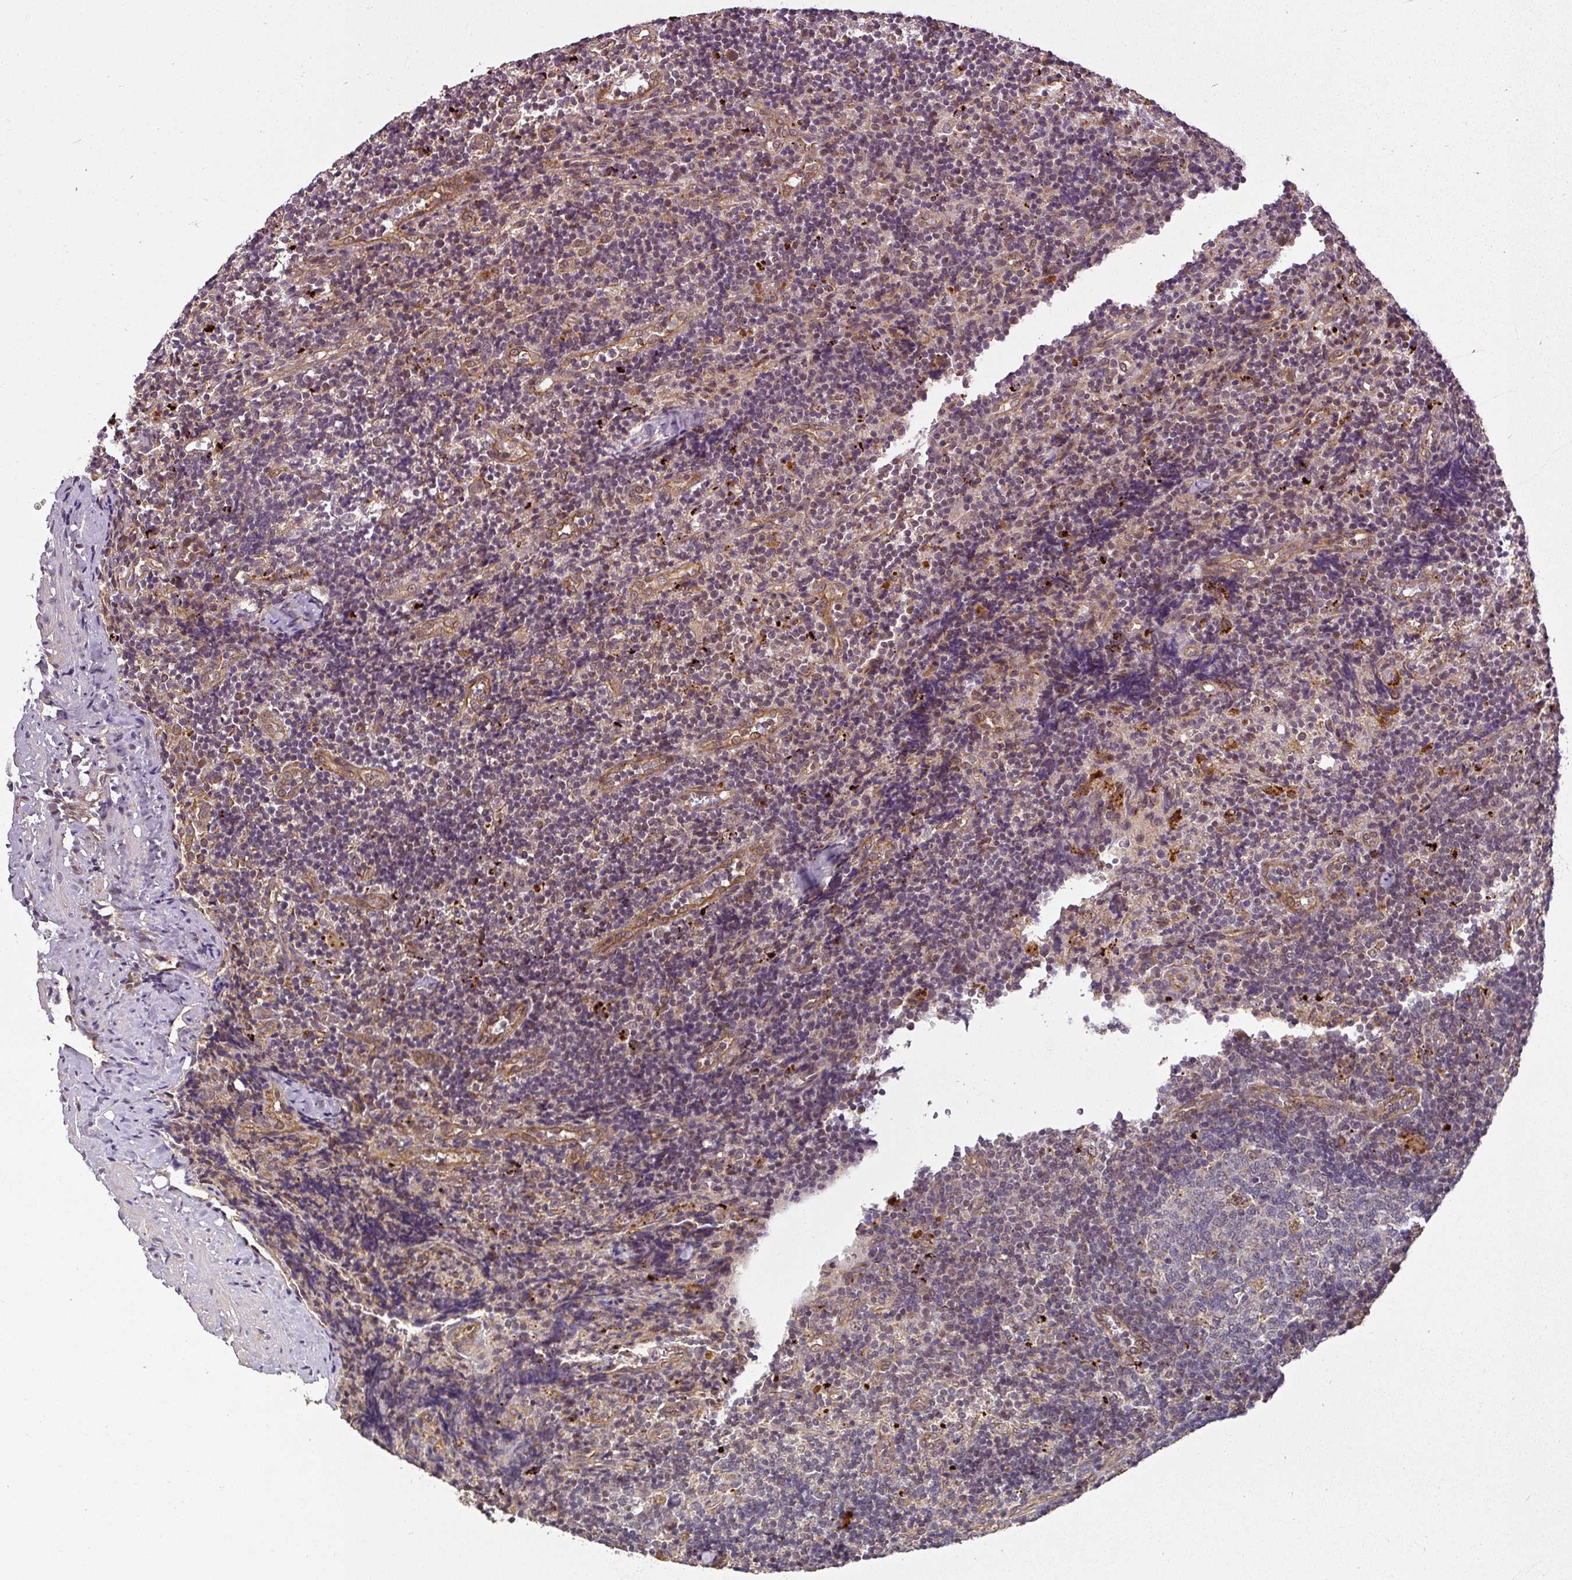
{"staining": {"intensity": "moderate", "quantity": "<25%", "location": "cytoplasmic/membranous"}, "tissue": "lymph node", "cell_type": "Germinal center cells", "image_type": "normal", "snomed": [{"axis": "morphology", "description": "Normal tissue, NOS"}, {"axis": "topography", "description": "Lymph node"}], "caption": "The photomicrograph reveals staining of normal lymph node, revealing moderate cytoplasmic/membranous protein staining (brown color) within germinal center cells.", "gene": "DIMT1", "patient": {"sex": "female", "age": 52}}